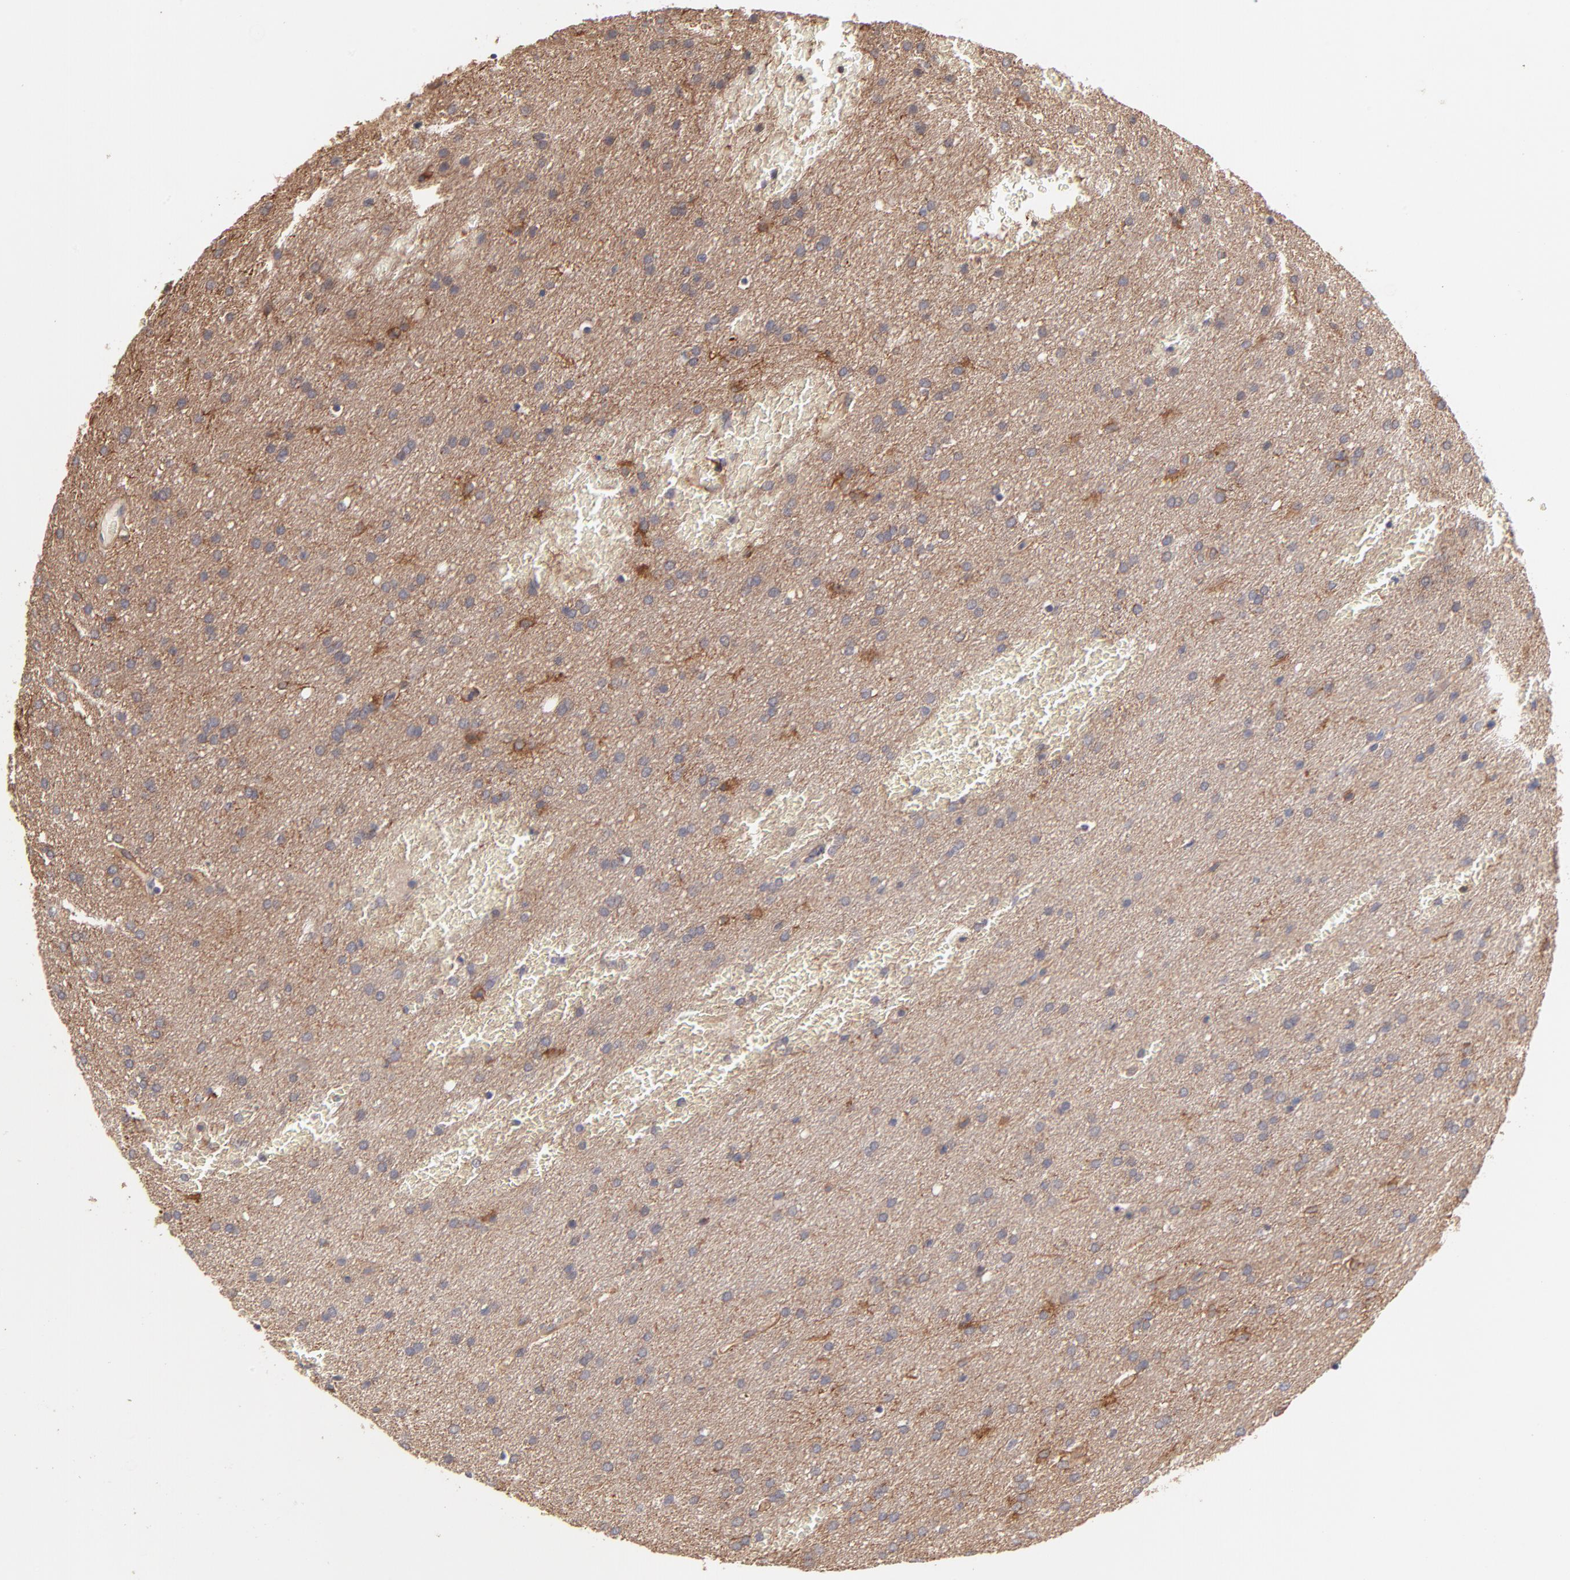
{"staining": {"intensity": "moderate", "quantity": "25%-75%", "location": "cytoplasmic/membranous"}, "tissue": "glioma", "cell_type": "Tumor cells", "image_type": "cancer", "snomed": [{"axis": "morphology", "description": "Glioma, malignant, Low grade"}, {"axis": "topography", "description": "Brain"}], "caption": "Immunohistochemistry (IHC) (DAB) staining of malignant glioma (low-grade) reveals moderate cytoplasmic/membranous protein staining in about 25%-75% of tumor cells.", "gene": "STAP2", "patient": {"sex": "female", "age": 32}}